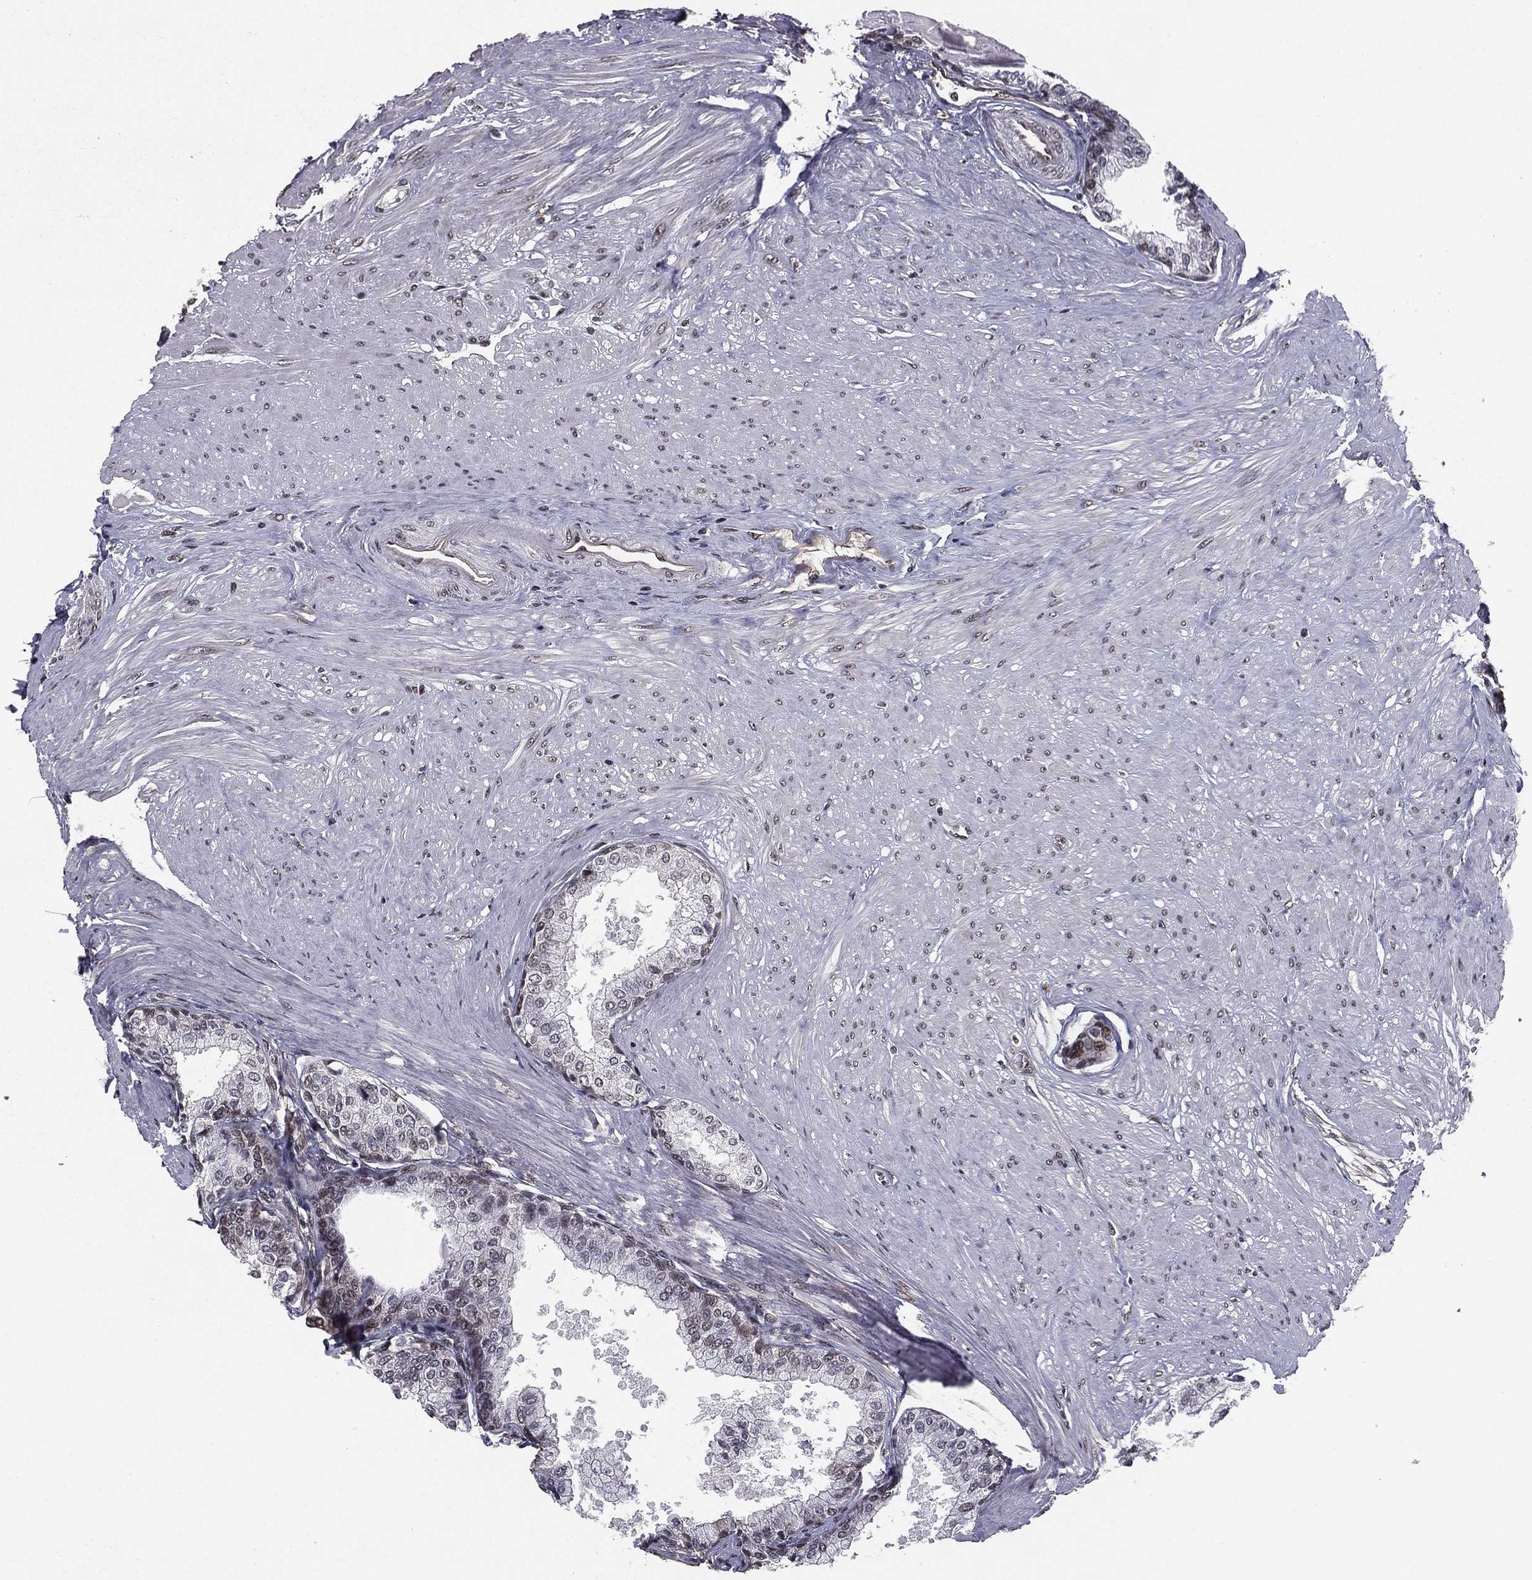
{"staining": {"intensity": "weak", "quantity": "<25%", "location": "nuclear"}, "tissue": "prostate", "cell_type": "Glandular cells", "image_type": "normal", "snomed": [{"axis": "morphology", "description": "Normal tissue, NOS"}, {"axis": "topography", "description": "Prostate"}], "caption": "High power microscopy micrograph of an immunohistochemistry (IHC) image of normal prostate, revealing no significant positivity in glandular cells. (DAB IHC, high magnification).", "gene": "RARB", "patient": {"sex": "male", "age": 63}}